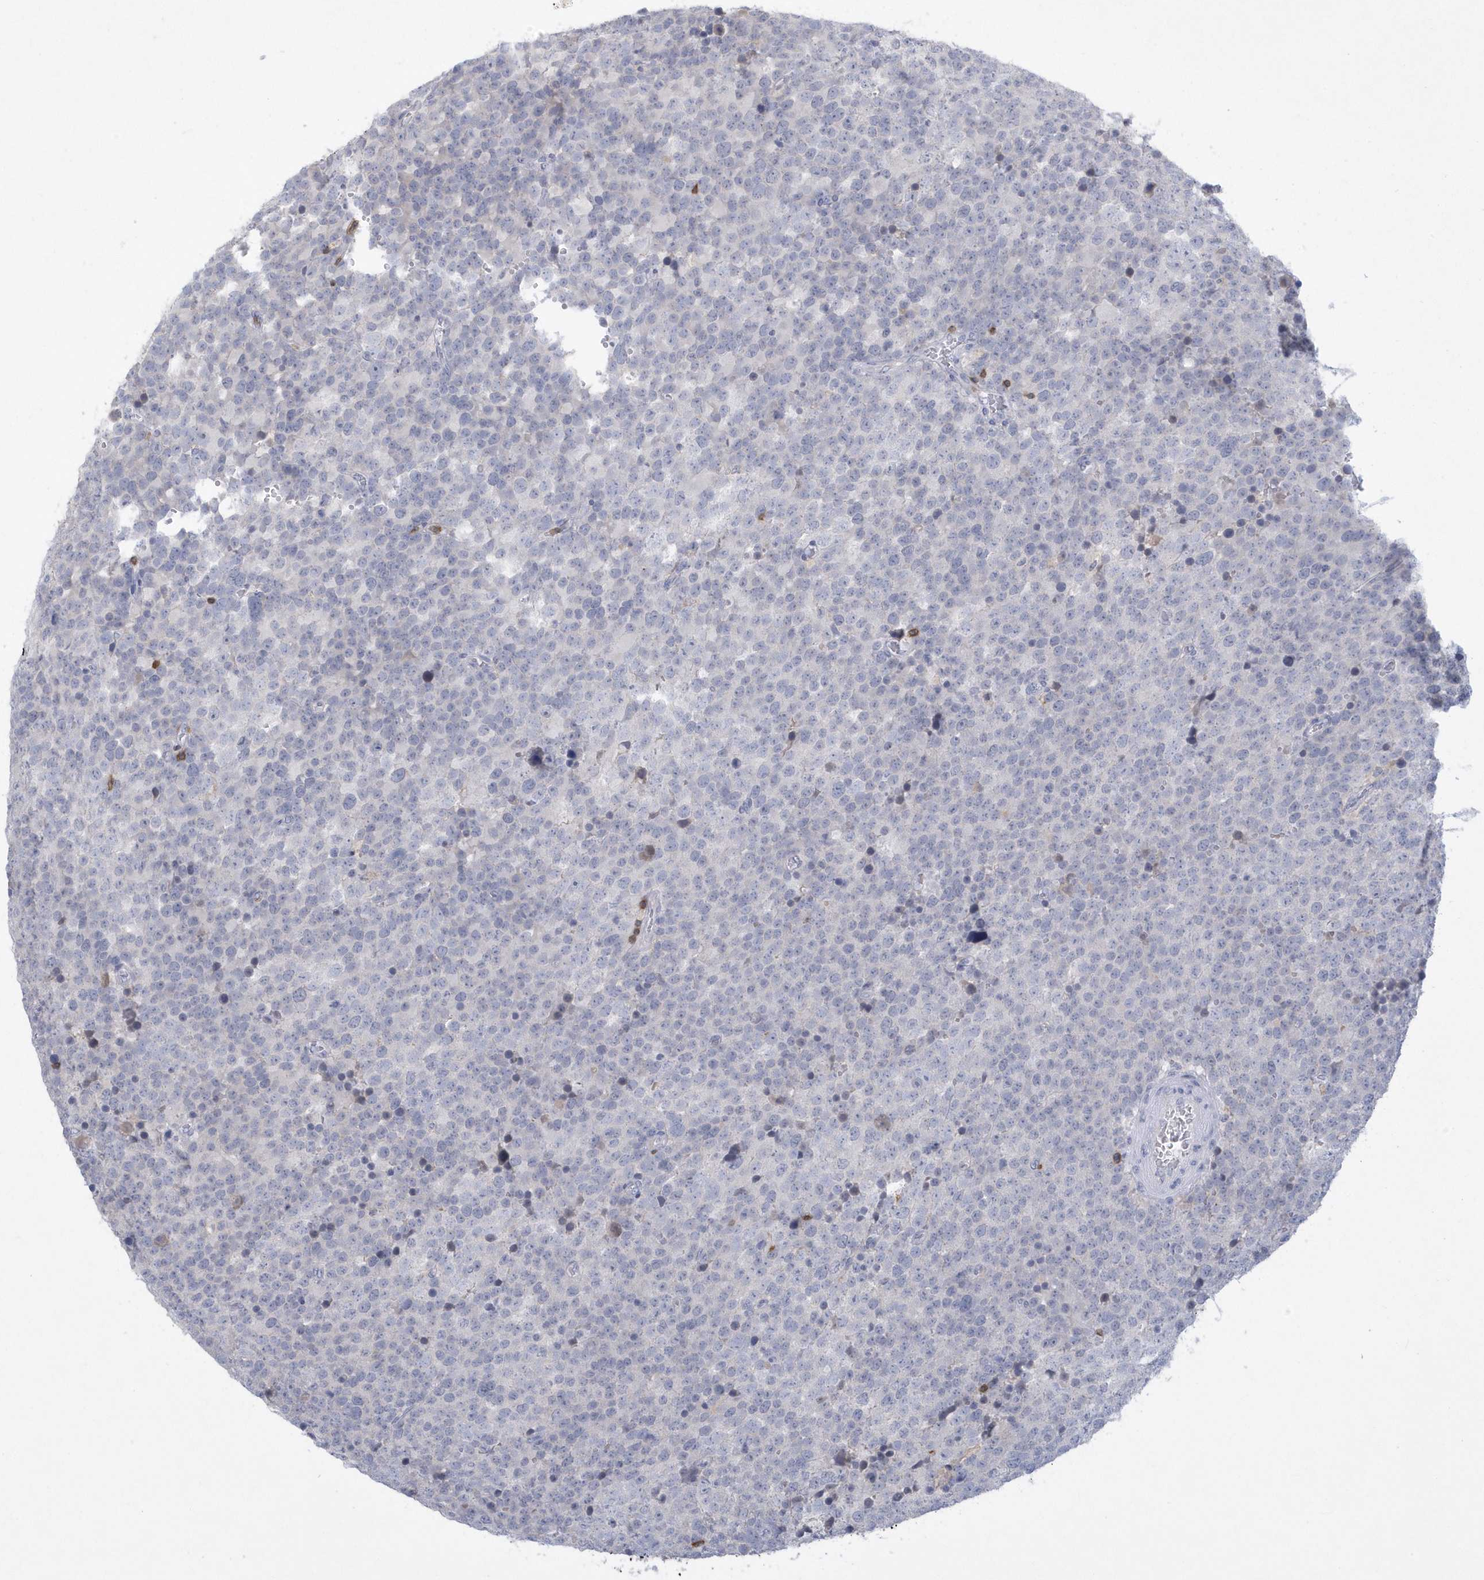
{"staining": {"intensity": "negative", "quantity": "none", "location": "none"}, "tissue": "testis cancer", "cell_type": "Tumor cells", "image_type": "cancer", "snomed": [{"axis": "morphology", "description": "Seminoma, NOS"}, {"axis": "topography", "description": "Testis"}], "caption": "DAB (3,3'-diaminobenzidine) immunohistochemical staining of human testis cancer displays no significant staining in tumor cells.", "gene": "PSD4", "patient": {"sex": "male", "age": 71}}